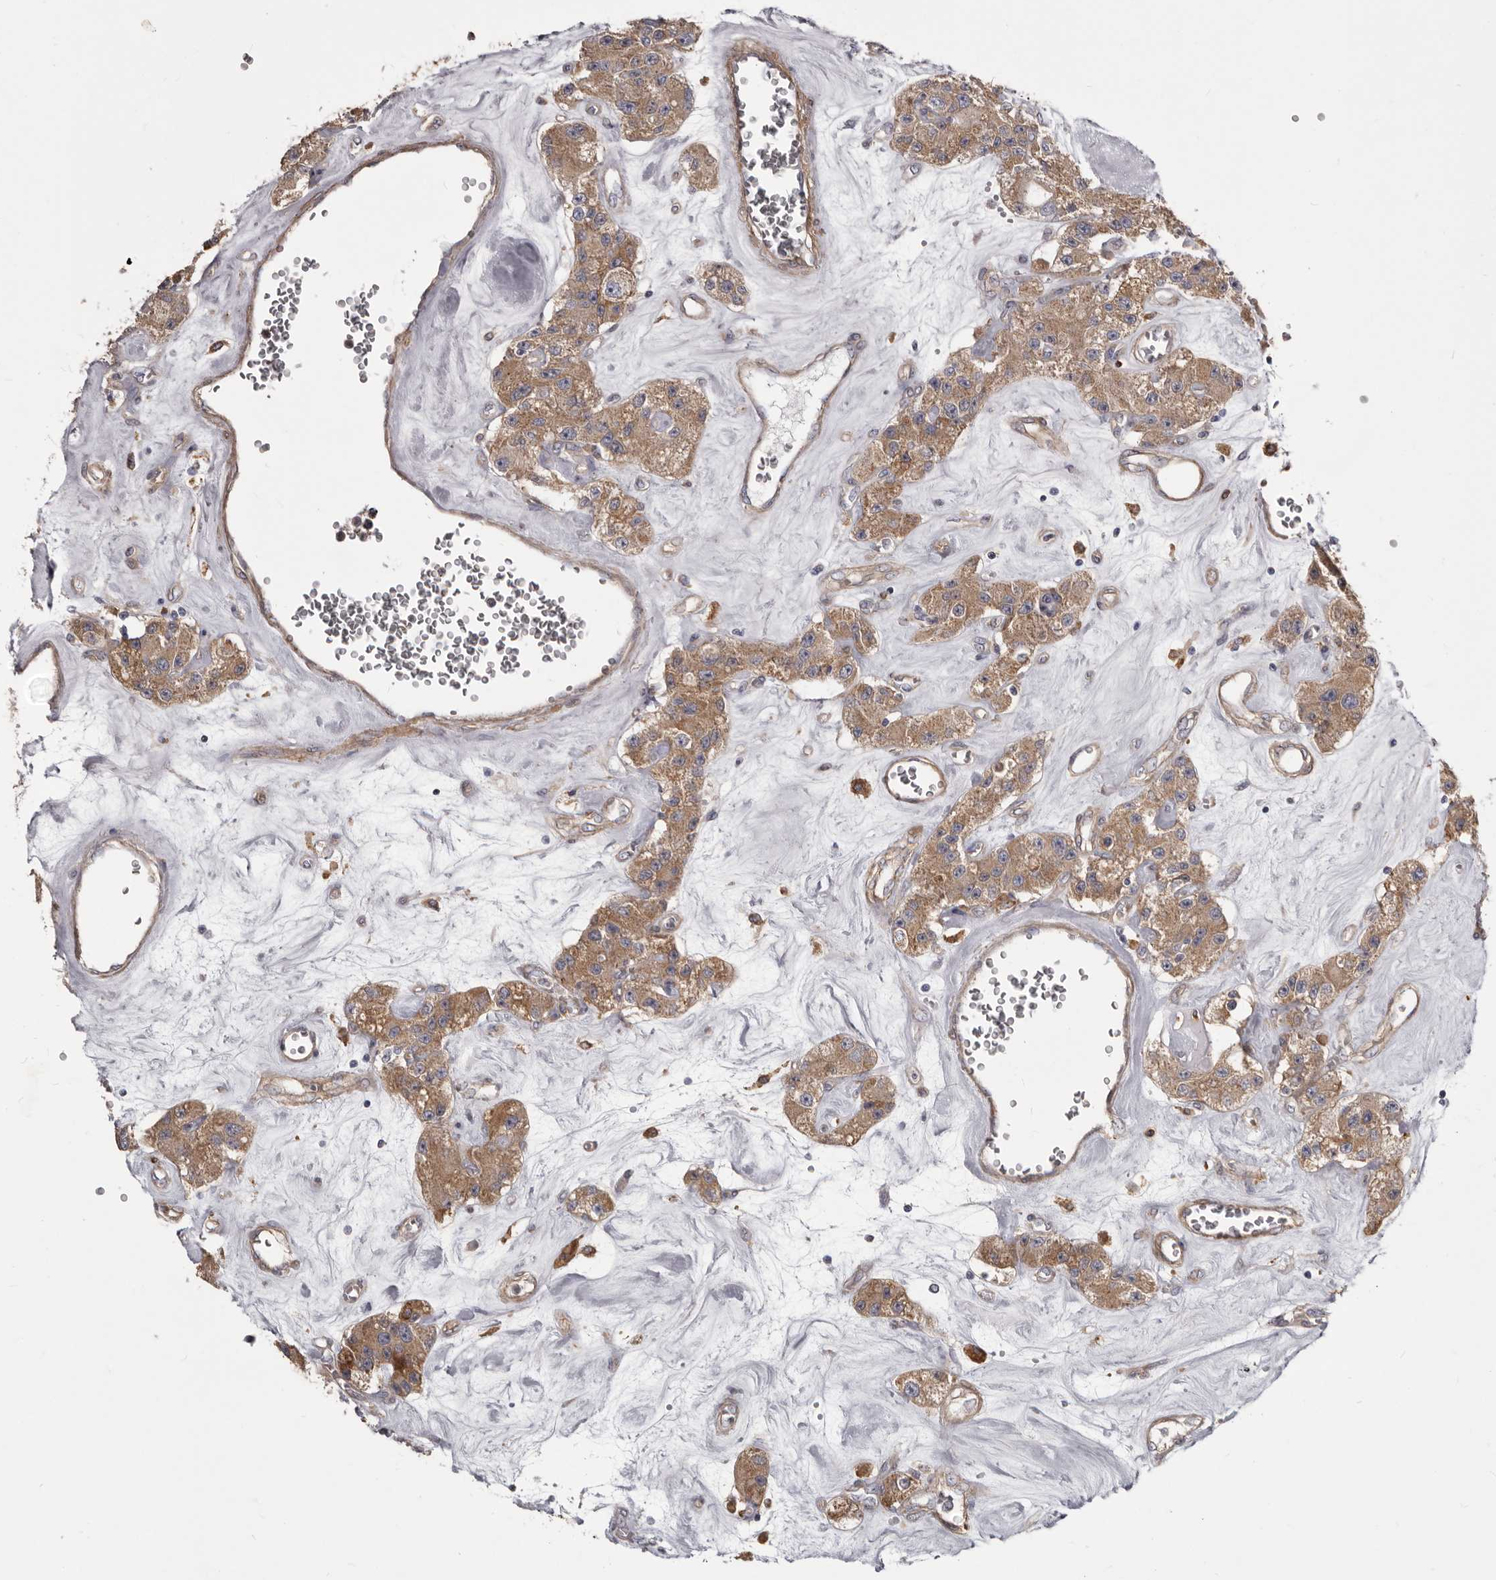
{"staining": {"intensity": "moderate", "quantity": ">75%", "location": "cytoplasmic/membranous"}, "tissue": "carcinoid", "cell_type": "Tumor cells", "image_type": "cancer", "snomed": [{"axis": "morphology", "description": "Carcinoid, malignant, NOS"}, {"axis": "topography", "description": "Pancreas"}], "caption": "A histopathology image of human malignant carcinoid stained for a protein shows moderate cytoplasmic/membranous brown staining in tumor cells.", "gene": "ENAH", "patient": {"sex": "male", "age": 41}}